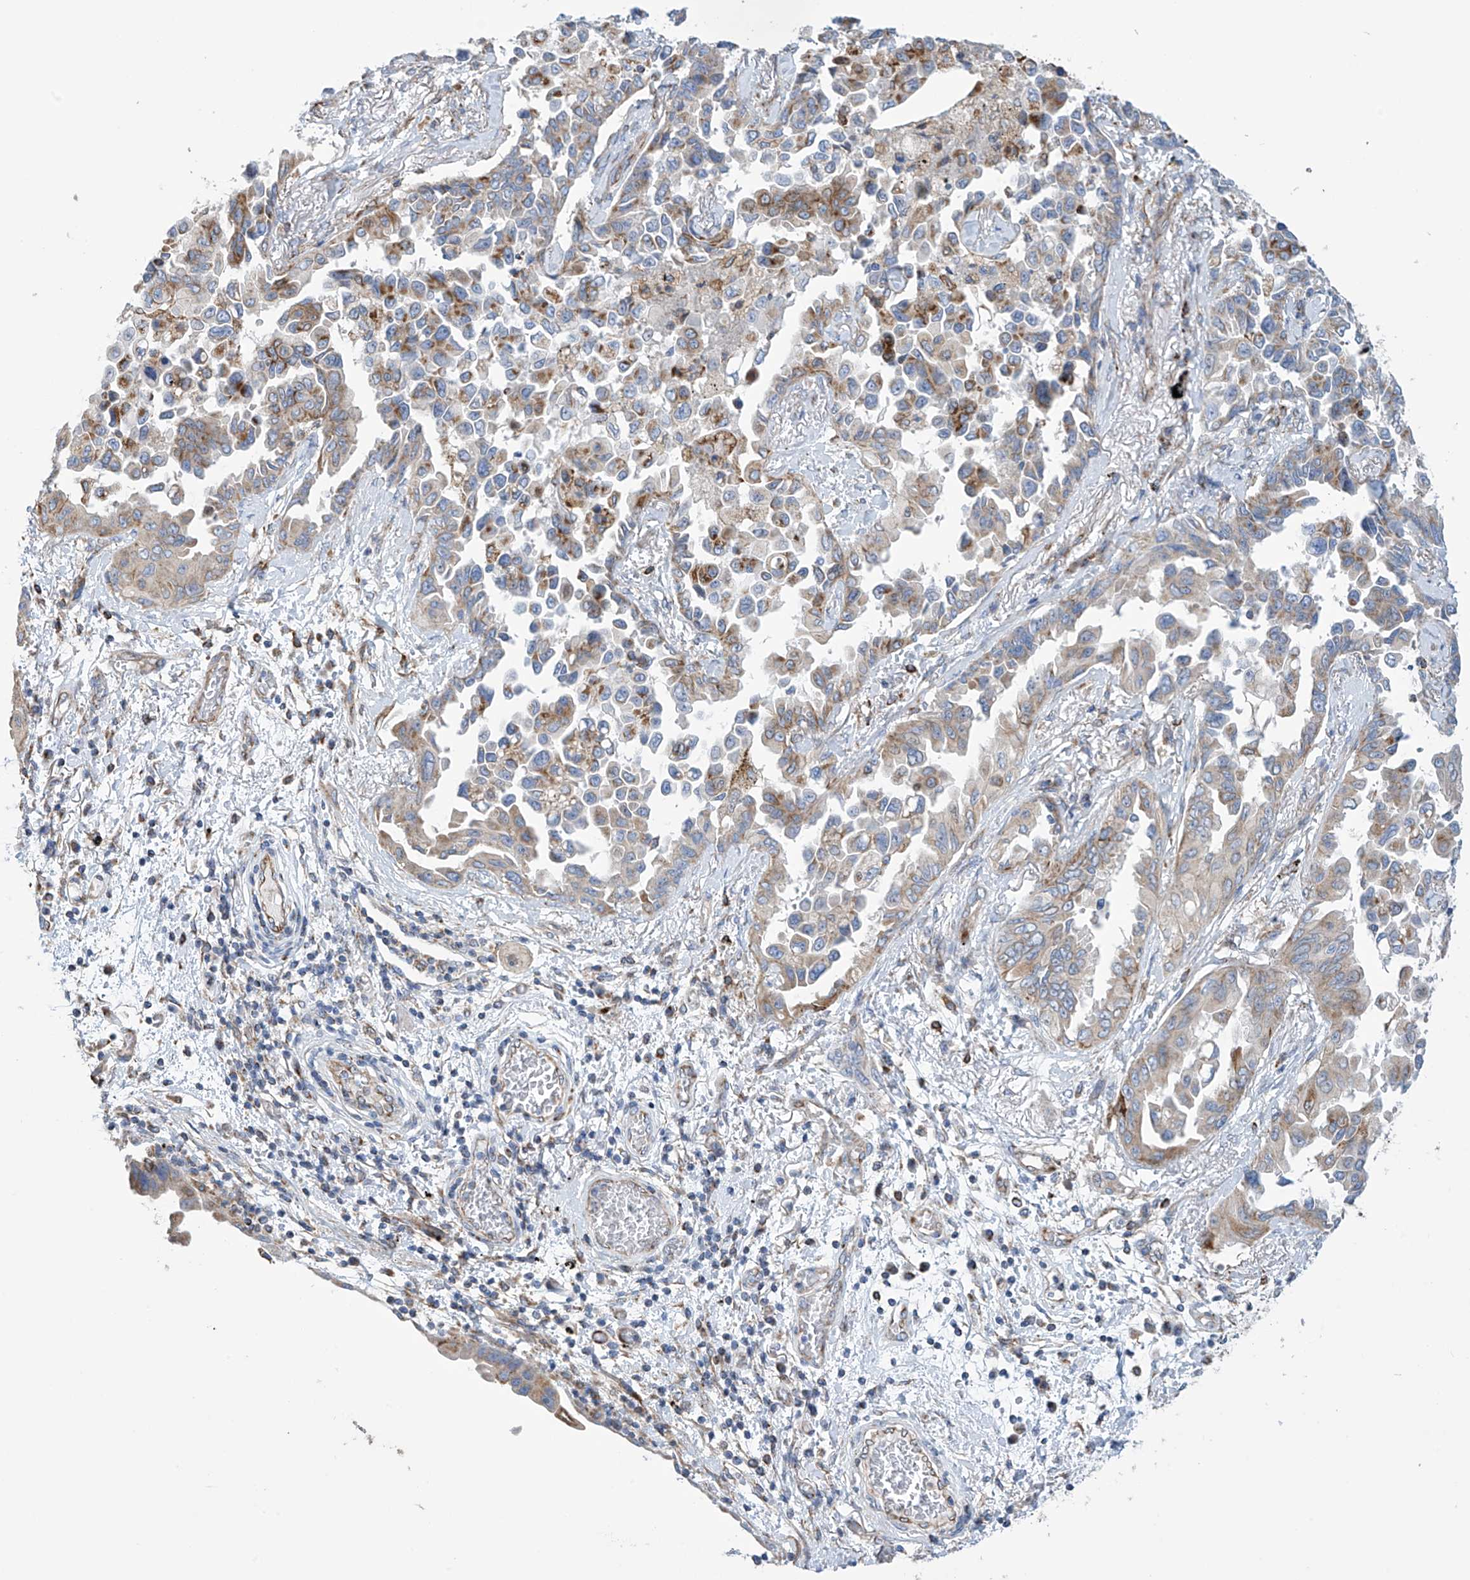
{"staining": {"intensity": "moderate", "quantity": "<25%", "location": "cytoplasmic/membranous"}, "tissue": "lung cancer", "cell_type": "Tumor cells", "image_type": "cancer", "snomed": [{"axis": "morphology", "description": "Adenocarcinoma, NOS"}, {"axis": "topography", "description": "Lung"}], "caption": "Lung cancer (adenocarcinoma) was stained to show a protein in brown. There is low levels of moderate cytoplasmic/membranous expression in approximately <25% of tumor cells. (Stains: DAB (3,3'-diaminobenzidine) in brown, nuclei in blue, Microscopy: brightfield microscopy at high magnification).", "gene": "EIF5B", "patient": {"sex": "female", "age": 67}}